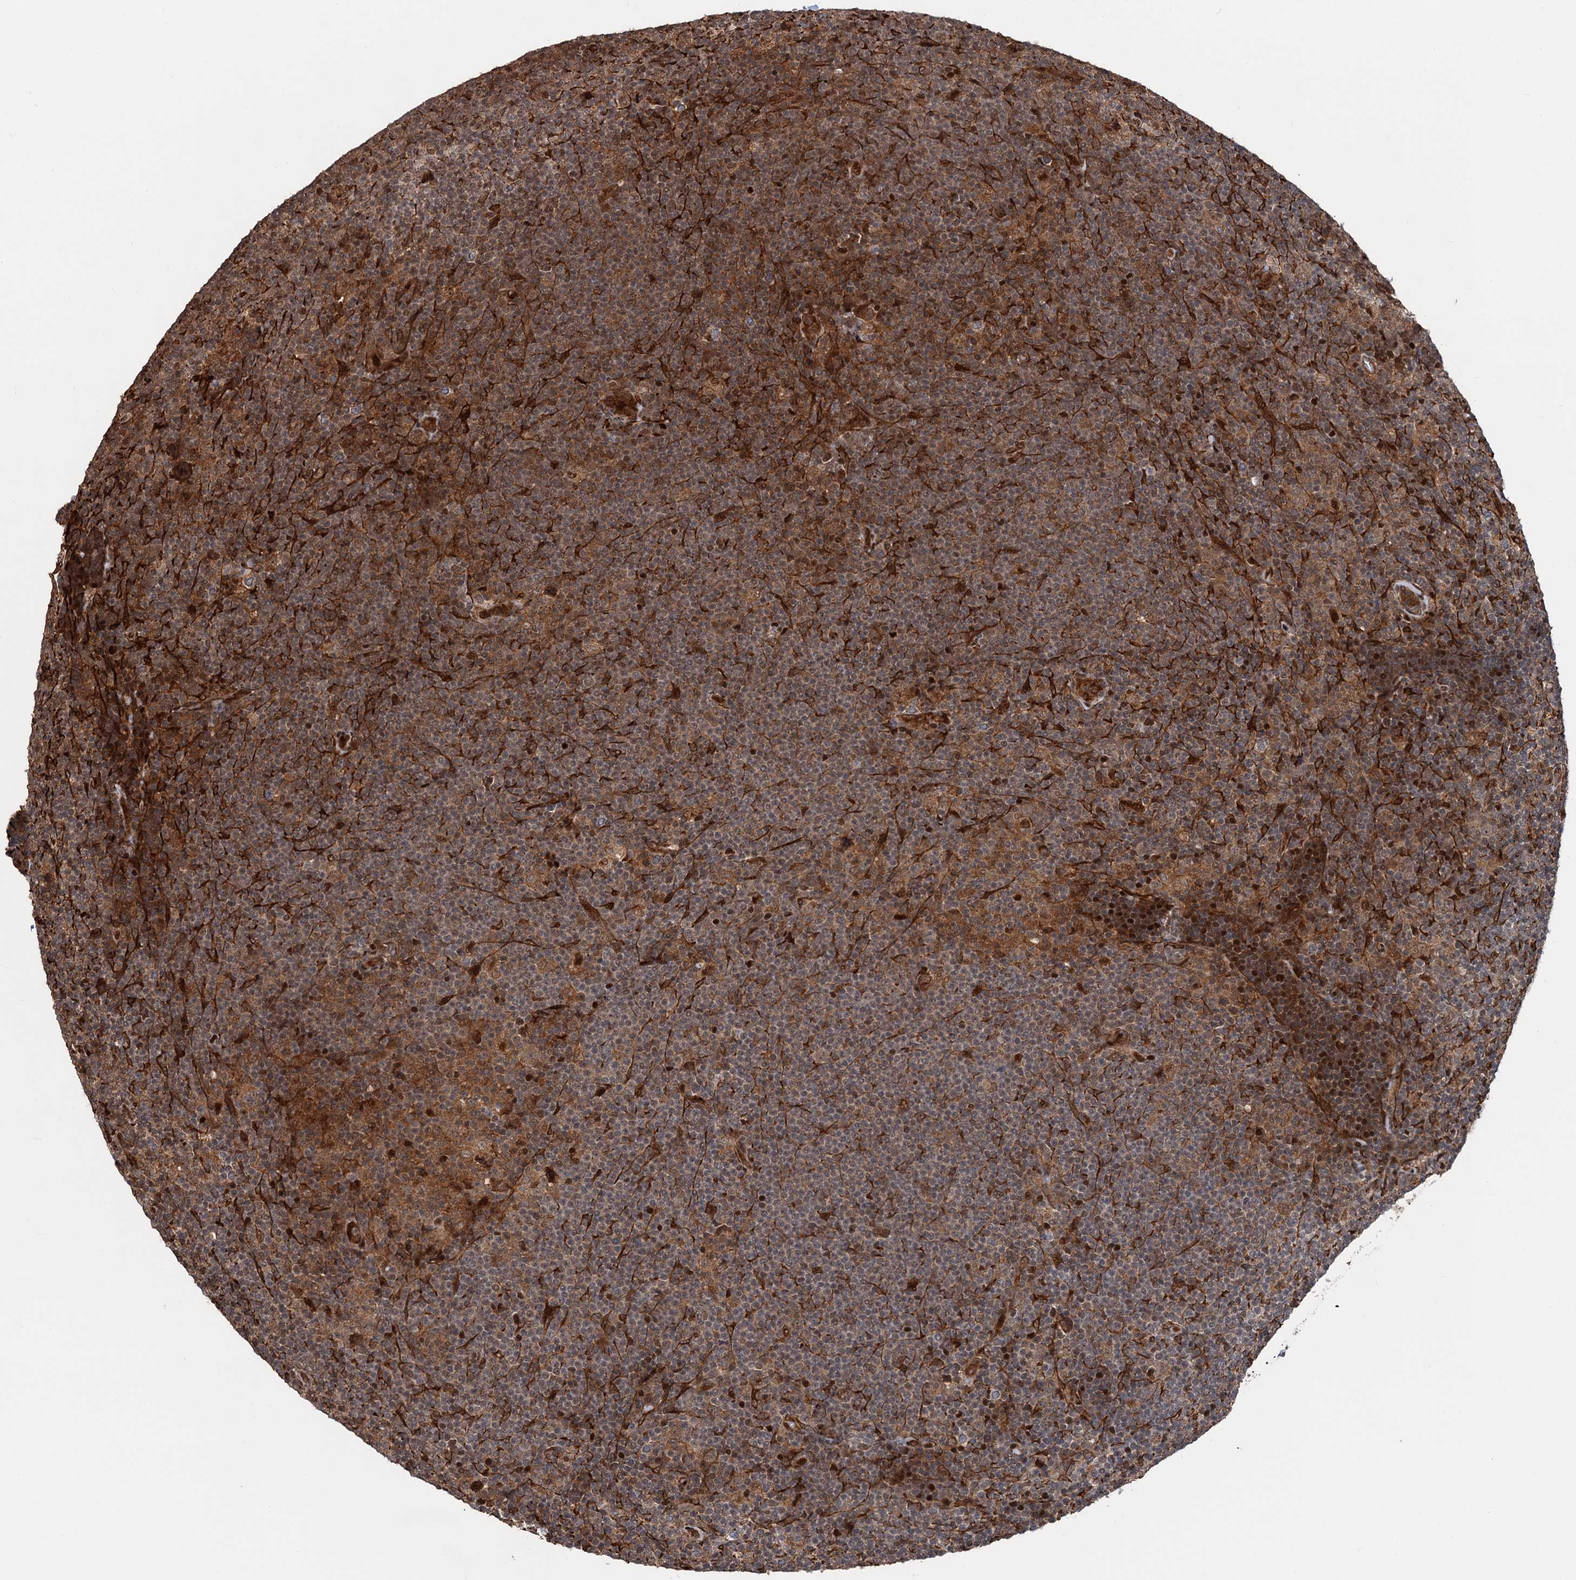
{"staining": {"intensity": "moderate", "quantity": ">75%", "location": "cytoplasmic/membranous,nuclear"}, "tissue": "lymphoma", "cell_type": "Tumor cells", "image_type": "cancer", "snomed": [{"axis": "morphology", "description": "Hodgkin's disease, NOS"}, {"axis": "topography", "description": "Lymph node"}], "caption": "Immunohistochemical staining of human lymphoma displays medium levels of moderate cytoplasmic/membranous and nuclear staining in approximately >75% of tumor cells. The protein is stained brown, and the nuclei are stained in blue (DAB (3,3'-diaminobenzidine) IHC with brightfield microscopy, high magnification).", "gene": "SNRNP25", "patient": {"sex": "female", "age": 57}}